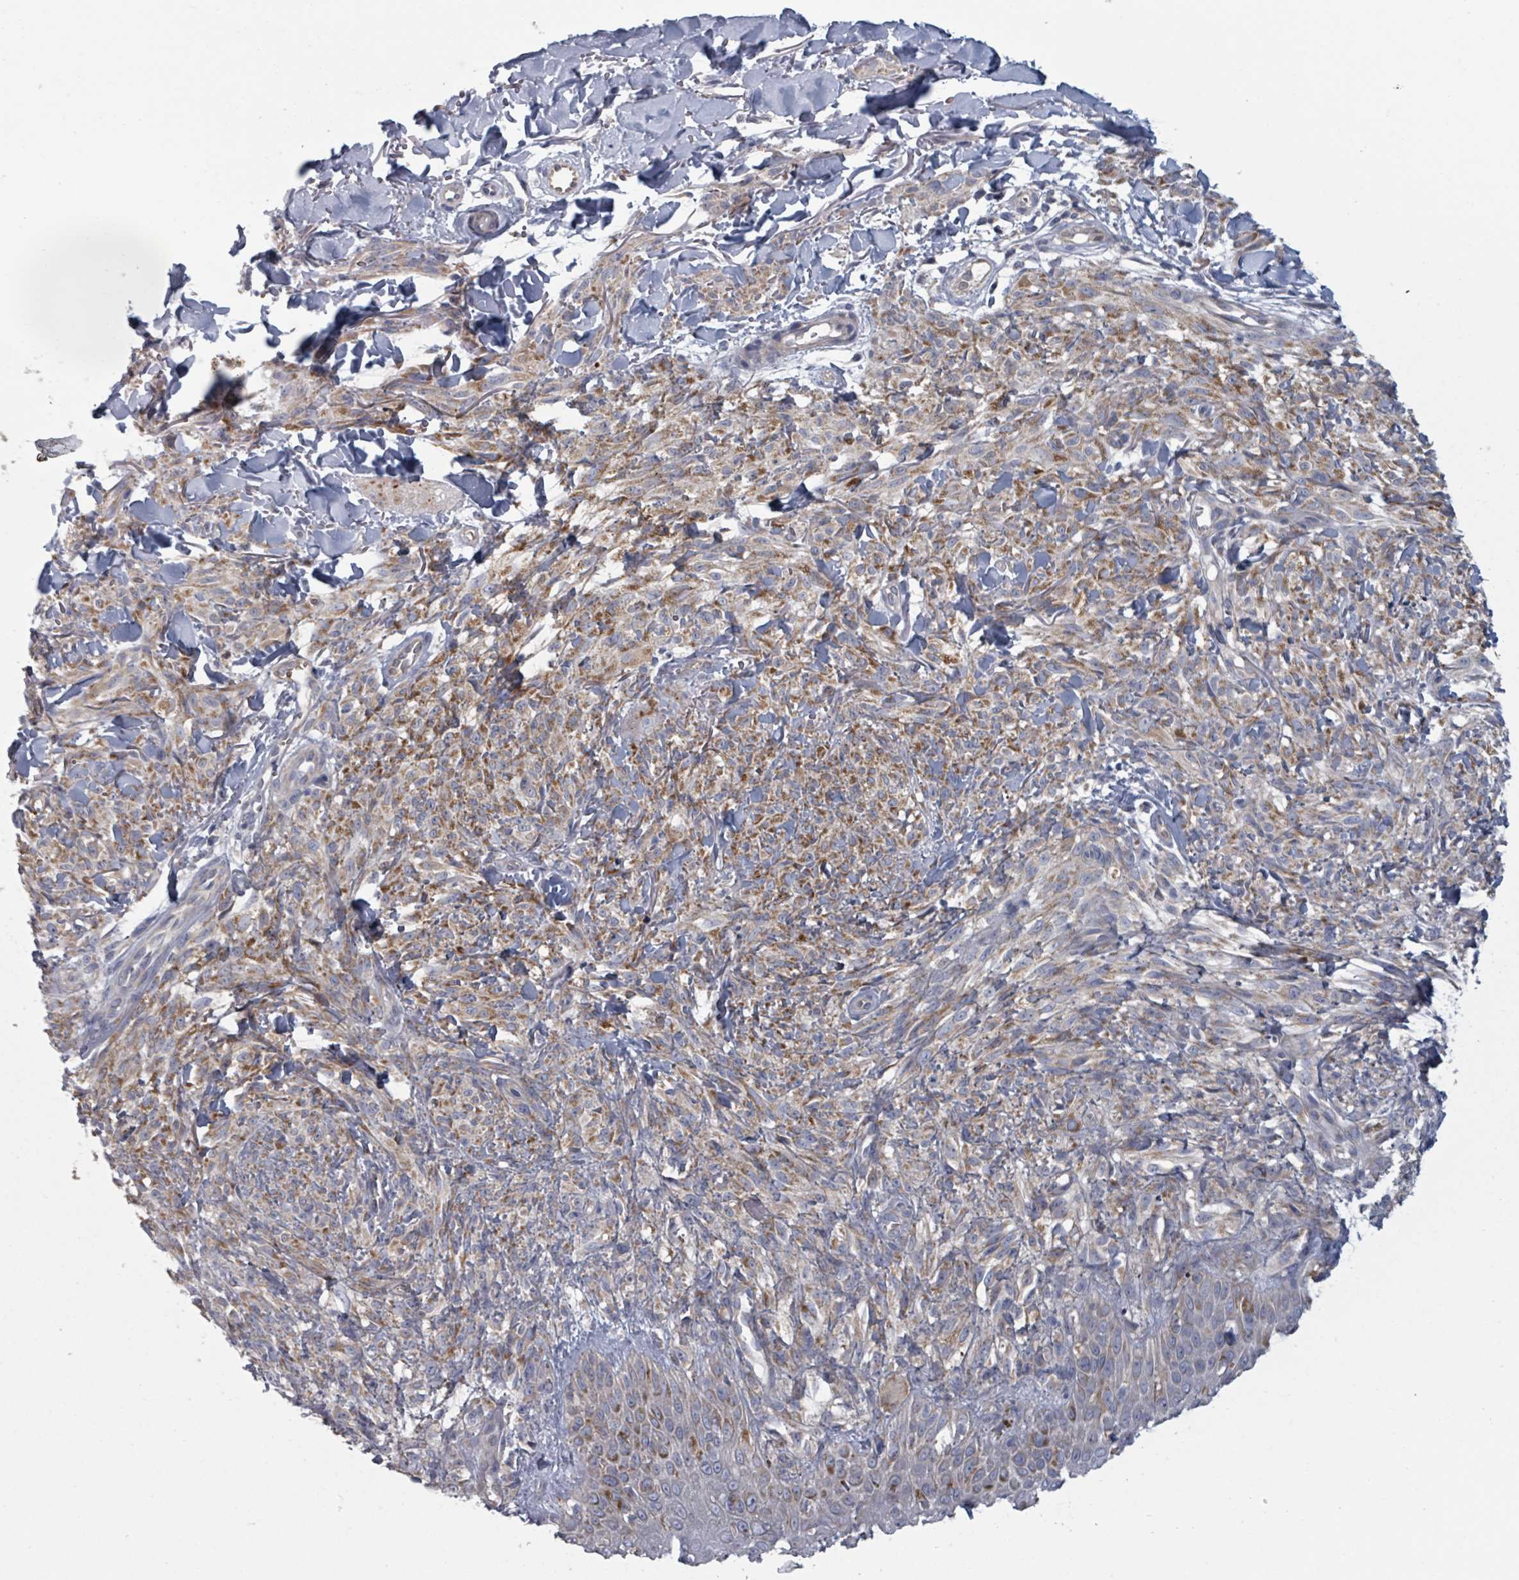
{"staining": {"intensity": "moderate", "quantity": "25%-75%", "location": "cytoplasmic/membranous"}, "tissue": "melanoma", "cell_type": "Tumor cells", "image_type": "cancer", "snomed": [{"axis": "morphology", "description": "Malignant melanoma, NOS"}, {"axis": "topography", "description": "Skin of forearm"}], "caption": "Approximately 25%-75% of tumor cells in melanoma show moderate cytoplasmic/membranous protein staining as visualized by brown immunohistochemical staining.", "gene": "FKBP1A", "patient": {"sex": "female", "age": 65}}